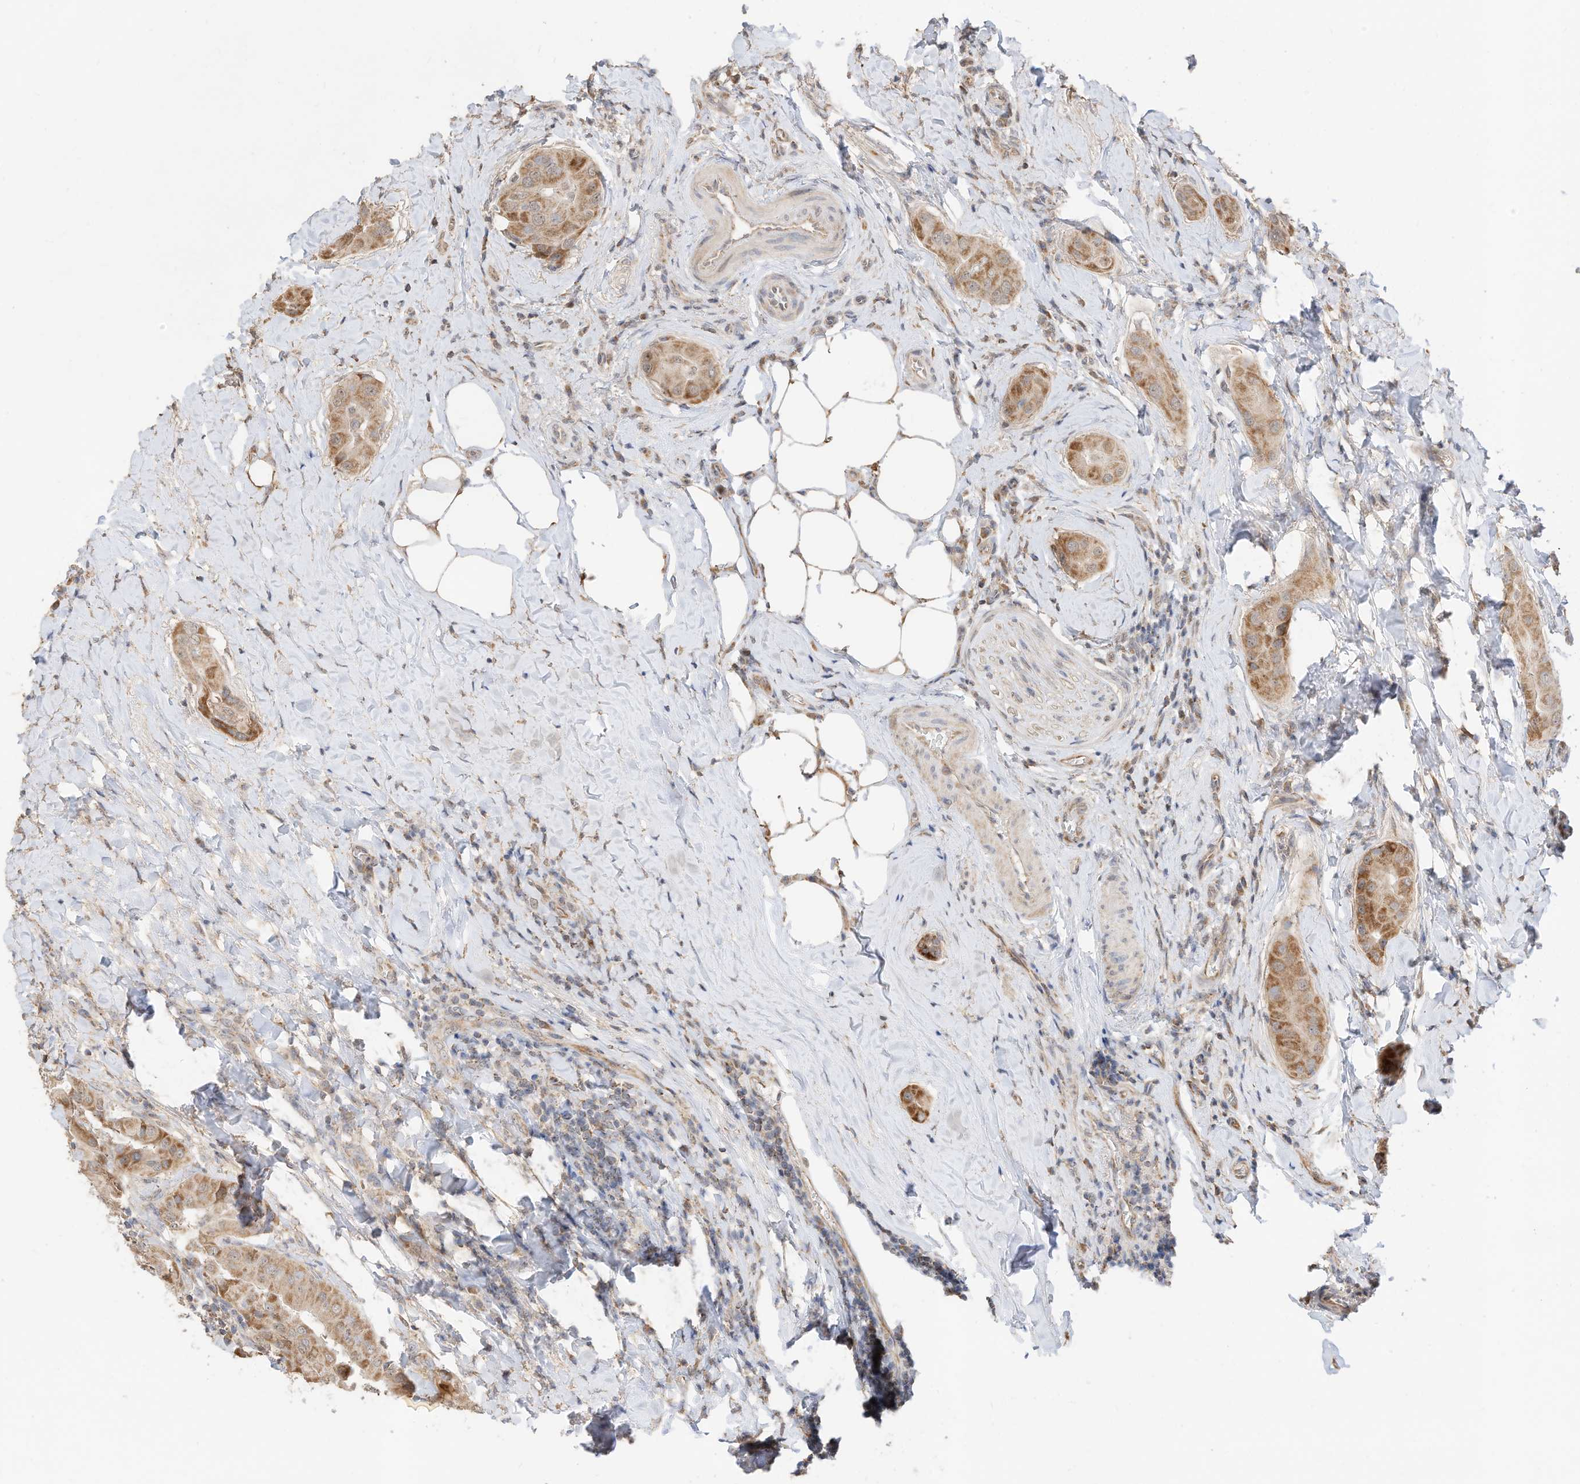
{"staining": {"intensity": "moderate", "quantity": ">75%", "location": "cytoplasmic/membranous"}, "tissue": "thyroid cancer", "cell_type": "Tumor cells", "image_type": "cancer", "snomed": [{"axis": "morphology", "description": "Papillary adenocarcinoma, NOS"}, {"axis": "topography", "description": "Thyroid gland"}], "caption": "Immunohistochemical staining of thyroid cancer (papillary adenocarcinoma) demonstrates medium levels of moderate cytoplasmic/membranous staining in about >75% of tumor cells. (brown staining indicates protein expression, while blue staining denotes nuclei).", "gene": "CAGE1", "patient": {"sex": "male", "age": 33}}